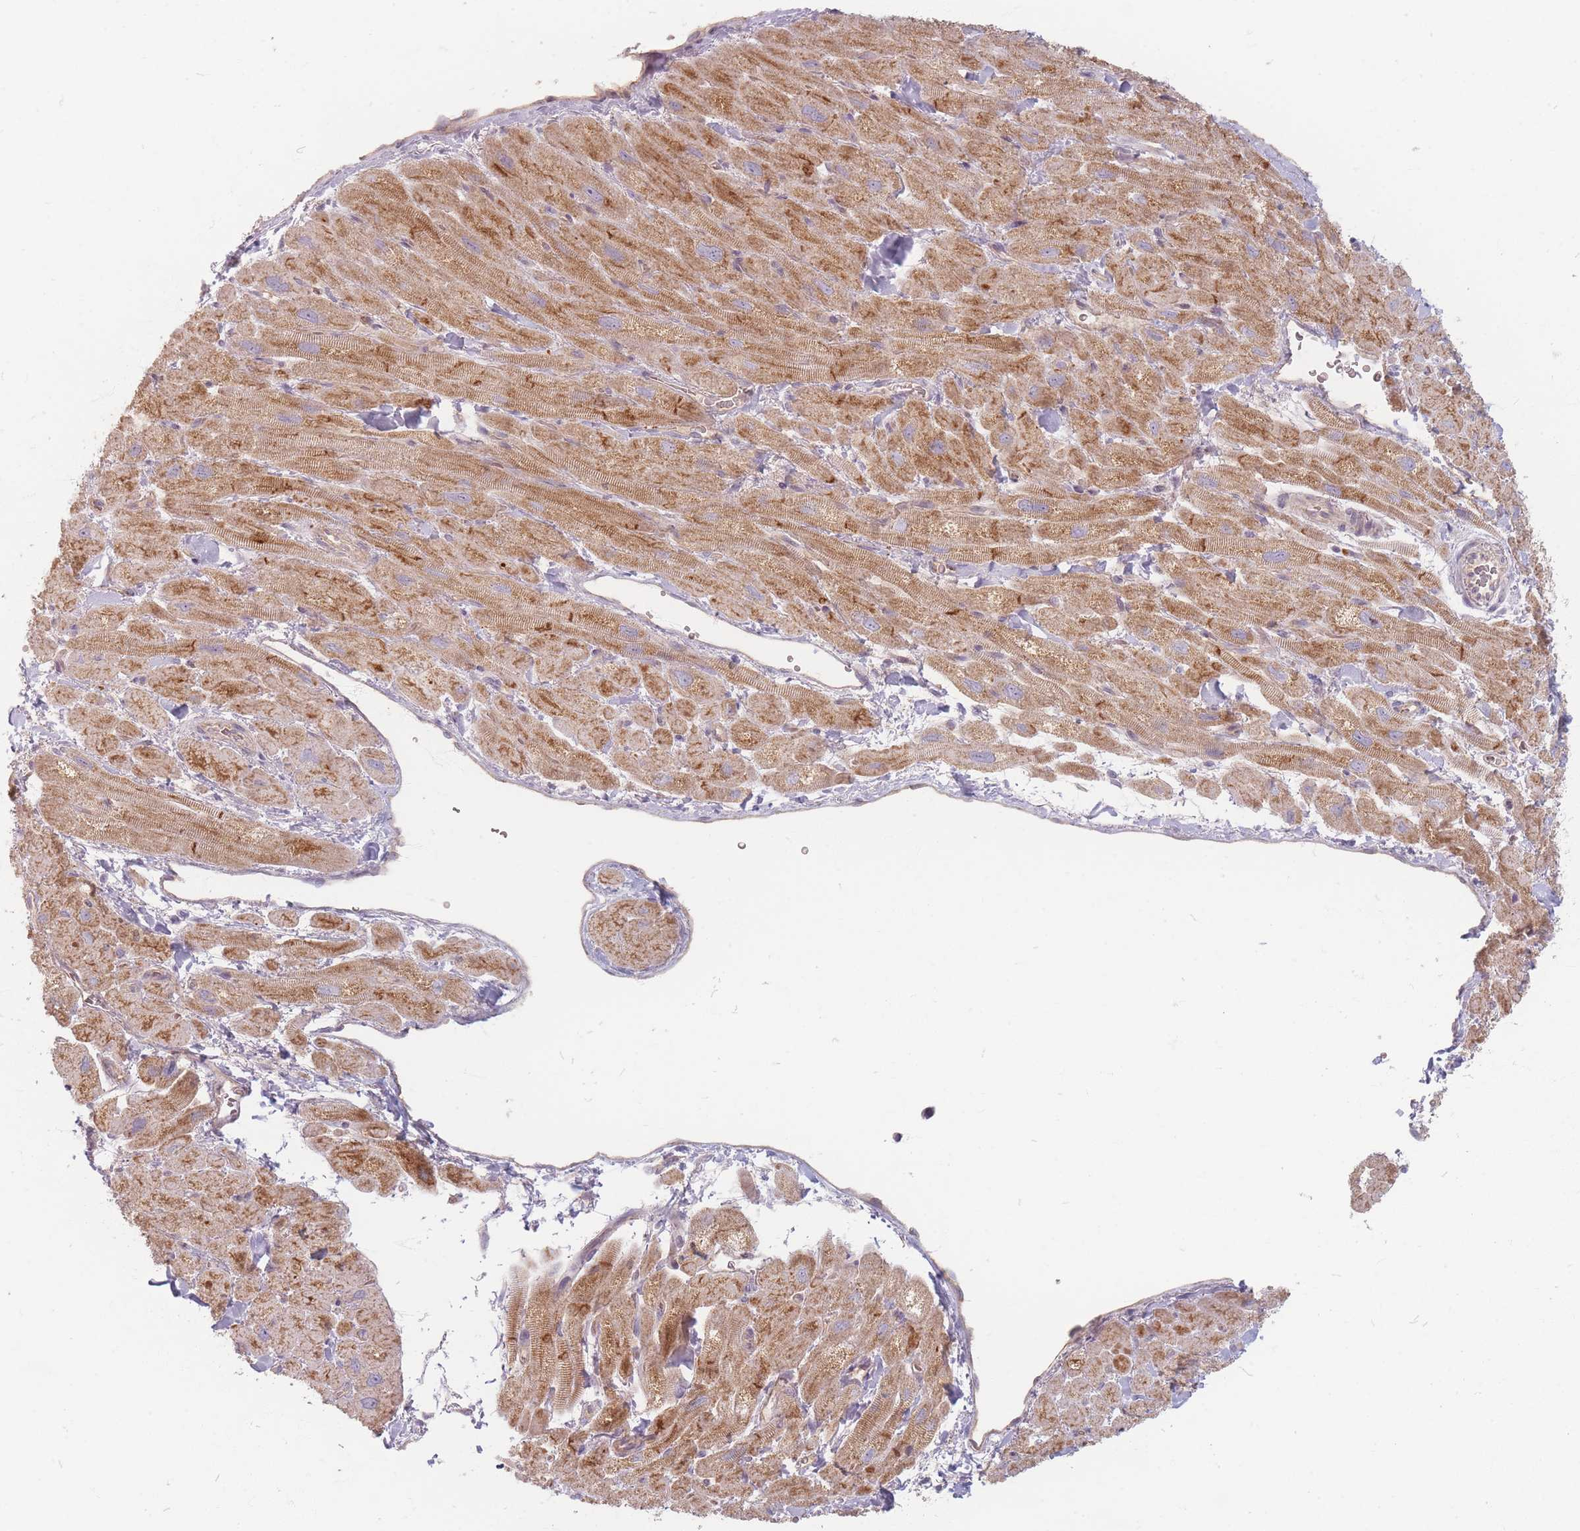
{"staining": {"intensity": "moderate", "quantity": "25%-75%", "location": "cytoplasmic/membranous"}, "tissue": "heart muscle", "cell_type": "Cardiomyocytes", "image_type": "normal", "snomed": [{"axis": "morphology", "description": "Normal tissue, NOS"}, {"axis": "topography", "description": "Heart"}], "caption": "This histopathology image exhibits benign heart muscle stained with IHC to label a protein in brown. The cytoplasmic/membranous of cardiomyocytes show moderate positivity for the protein. Nuclei are counter-stained blue.", "gene": "CHCHD7", "patient": {"sex": "male", "age": 65}}